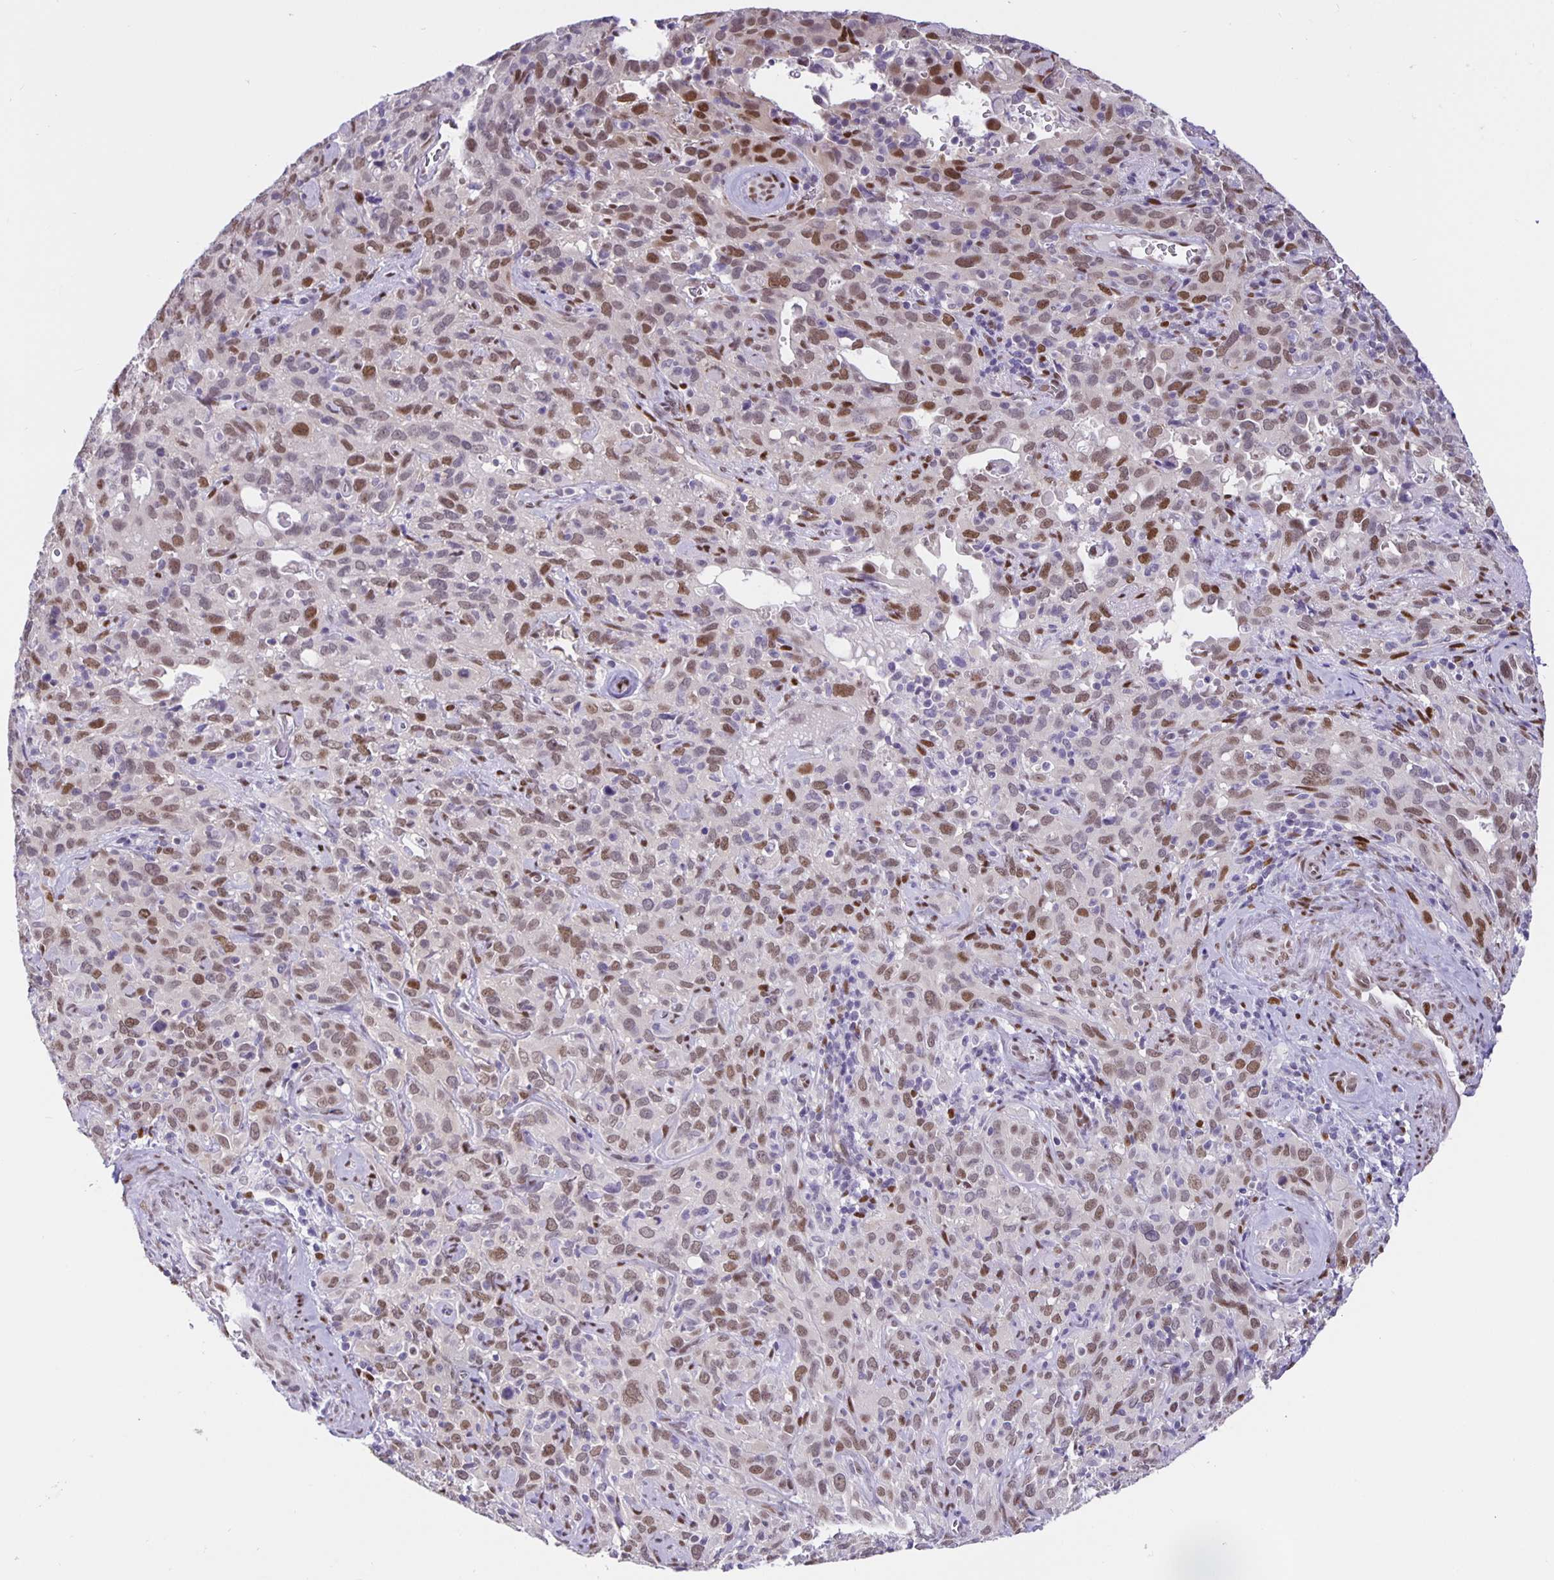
{"staining": {"intensity": "moderate", "quantity": ">75%", "location": "nuclear"}, "tissue": "cervical cancer", "cell_type": "Tumor cells", "image_type": "cancer", "snomed": [{"axis": "morphology", "description": "Normal tissue, NOS"}, {"axis": "morphology", "description": "Squamous cell carcinoma, NOS"}, {"axis": "topography", "description": "Cervix"}], "caption": "Immunohistochemical staining of human cervical cancer displays medium levels of moderate nuclear protein expression in approximately >75% of tumor cells.", "gene": "FOSL2", "patient": {"sex": "female", "age": 51}}